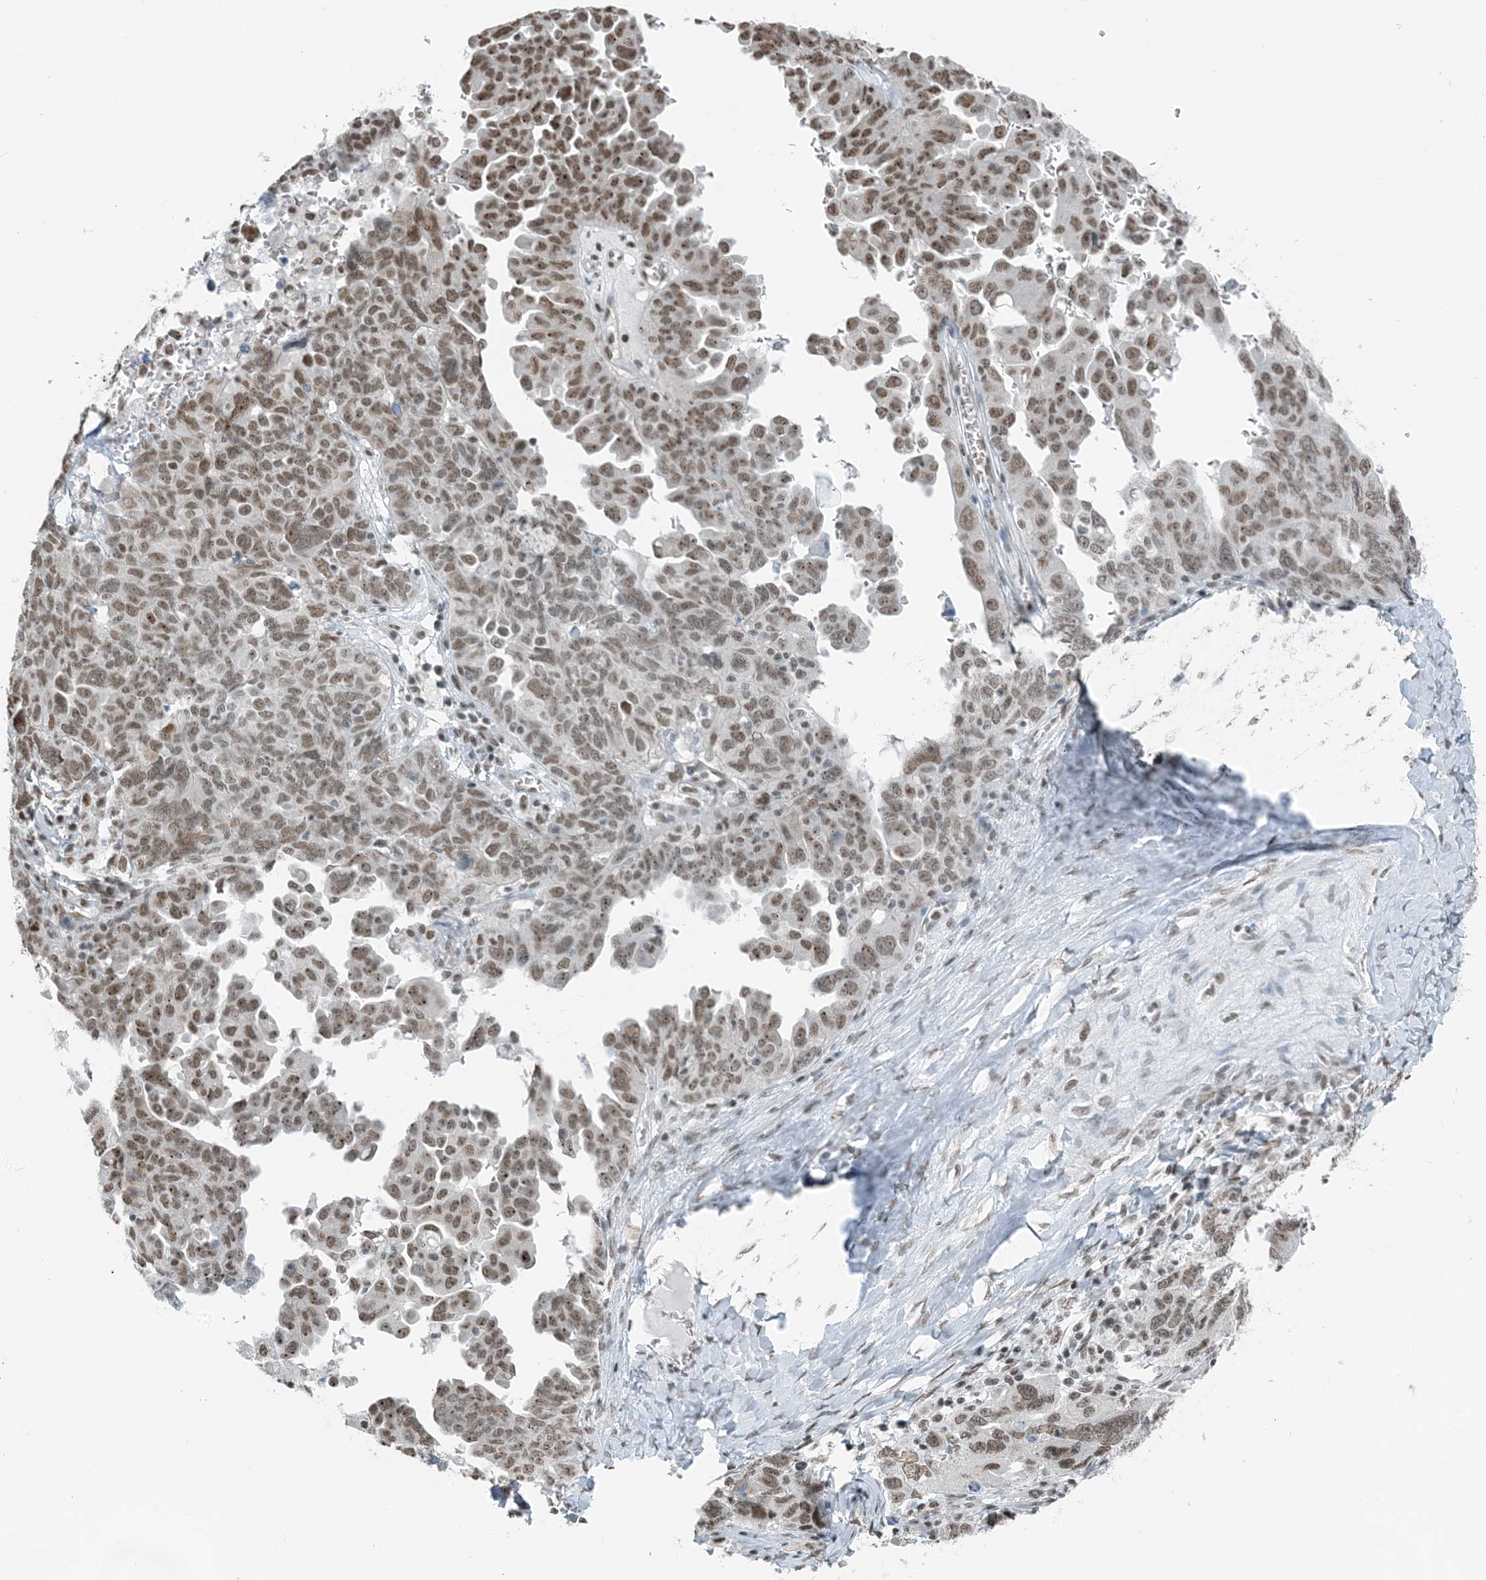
{"staining": {"intensity": "moderate", "quantity": ">75%", "location": "nuclear"}, "tissue": "ovarian cancer", "cell_type": "Tumor cells", "image_type": "cancer", "snomed": [{"axis": "morphology", "description": "Carcinoma, endometroid"}, {"axis": "topography", "description": "Ovary"}], "caption": "IHC staining of endometroid carcinoma (ovarian), which demonstrates medium levels of moderate nuclear positivity in about >75% of tumor cells indicating moderate nuclear protein positivity. The staining was performed using DAB (brown) for protein detection and nuclei were counterstained in hematoxylin (blue).", "gene": "ZNF500", "patient": {"sex": "female", "age": 62}}